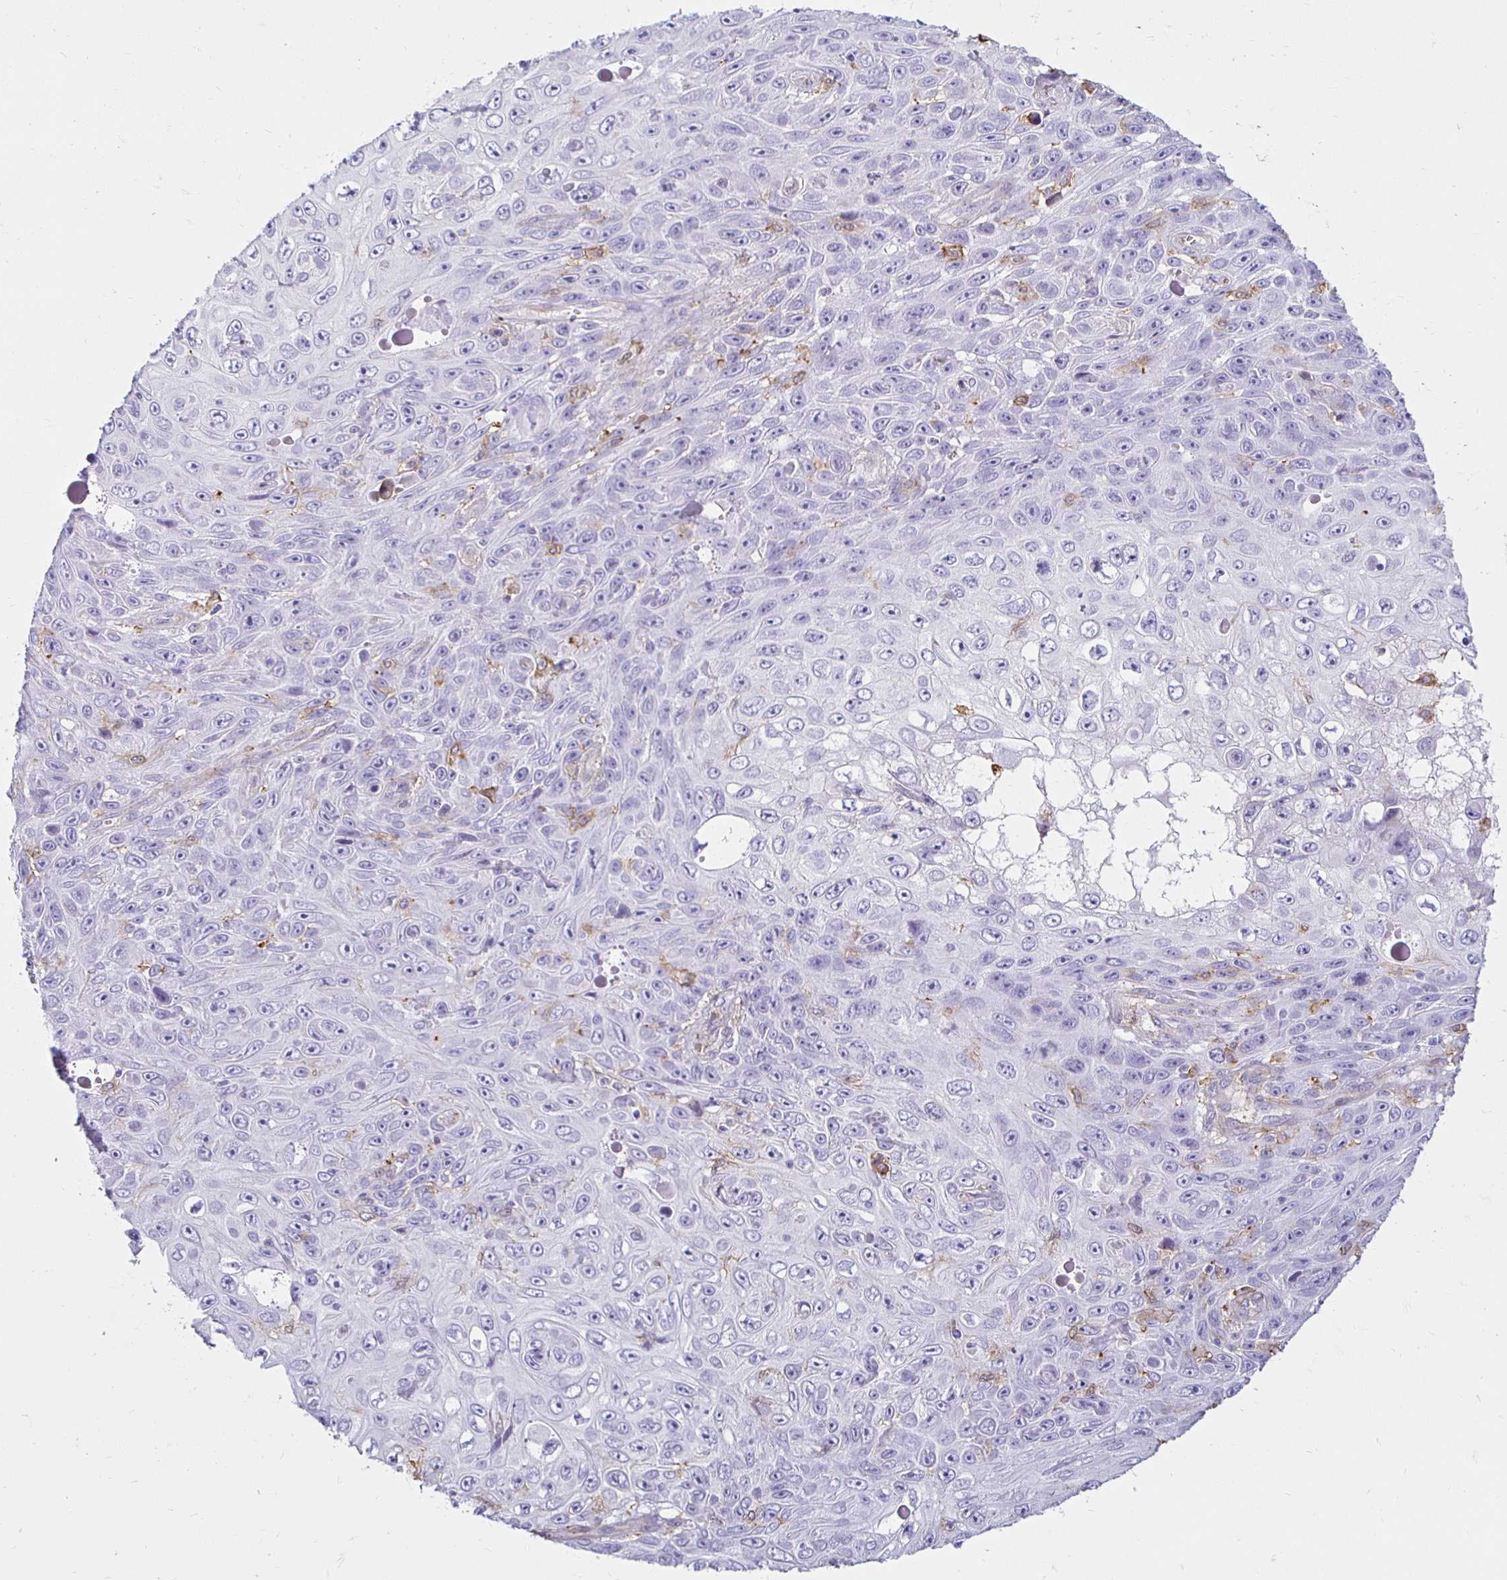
{"staining": {"intensity": "negative", "quantity": "none", "location": "none"}, "tissue": "skin cancer", "cell_type": "Tumor cells", "image_type": "cancer", "snomed": [{"axis": "morphology", "description": "Squamous cell carcinoma, NOS"}, {"axis": "topography", "description": "Skin"}], "caption": "Immunohistochemical staining of human skin cancer demonstrates no significant positivity in tumor cells.", "gene": "TAS1R3", "patient": {"sex": "male", "age": 82}}